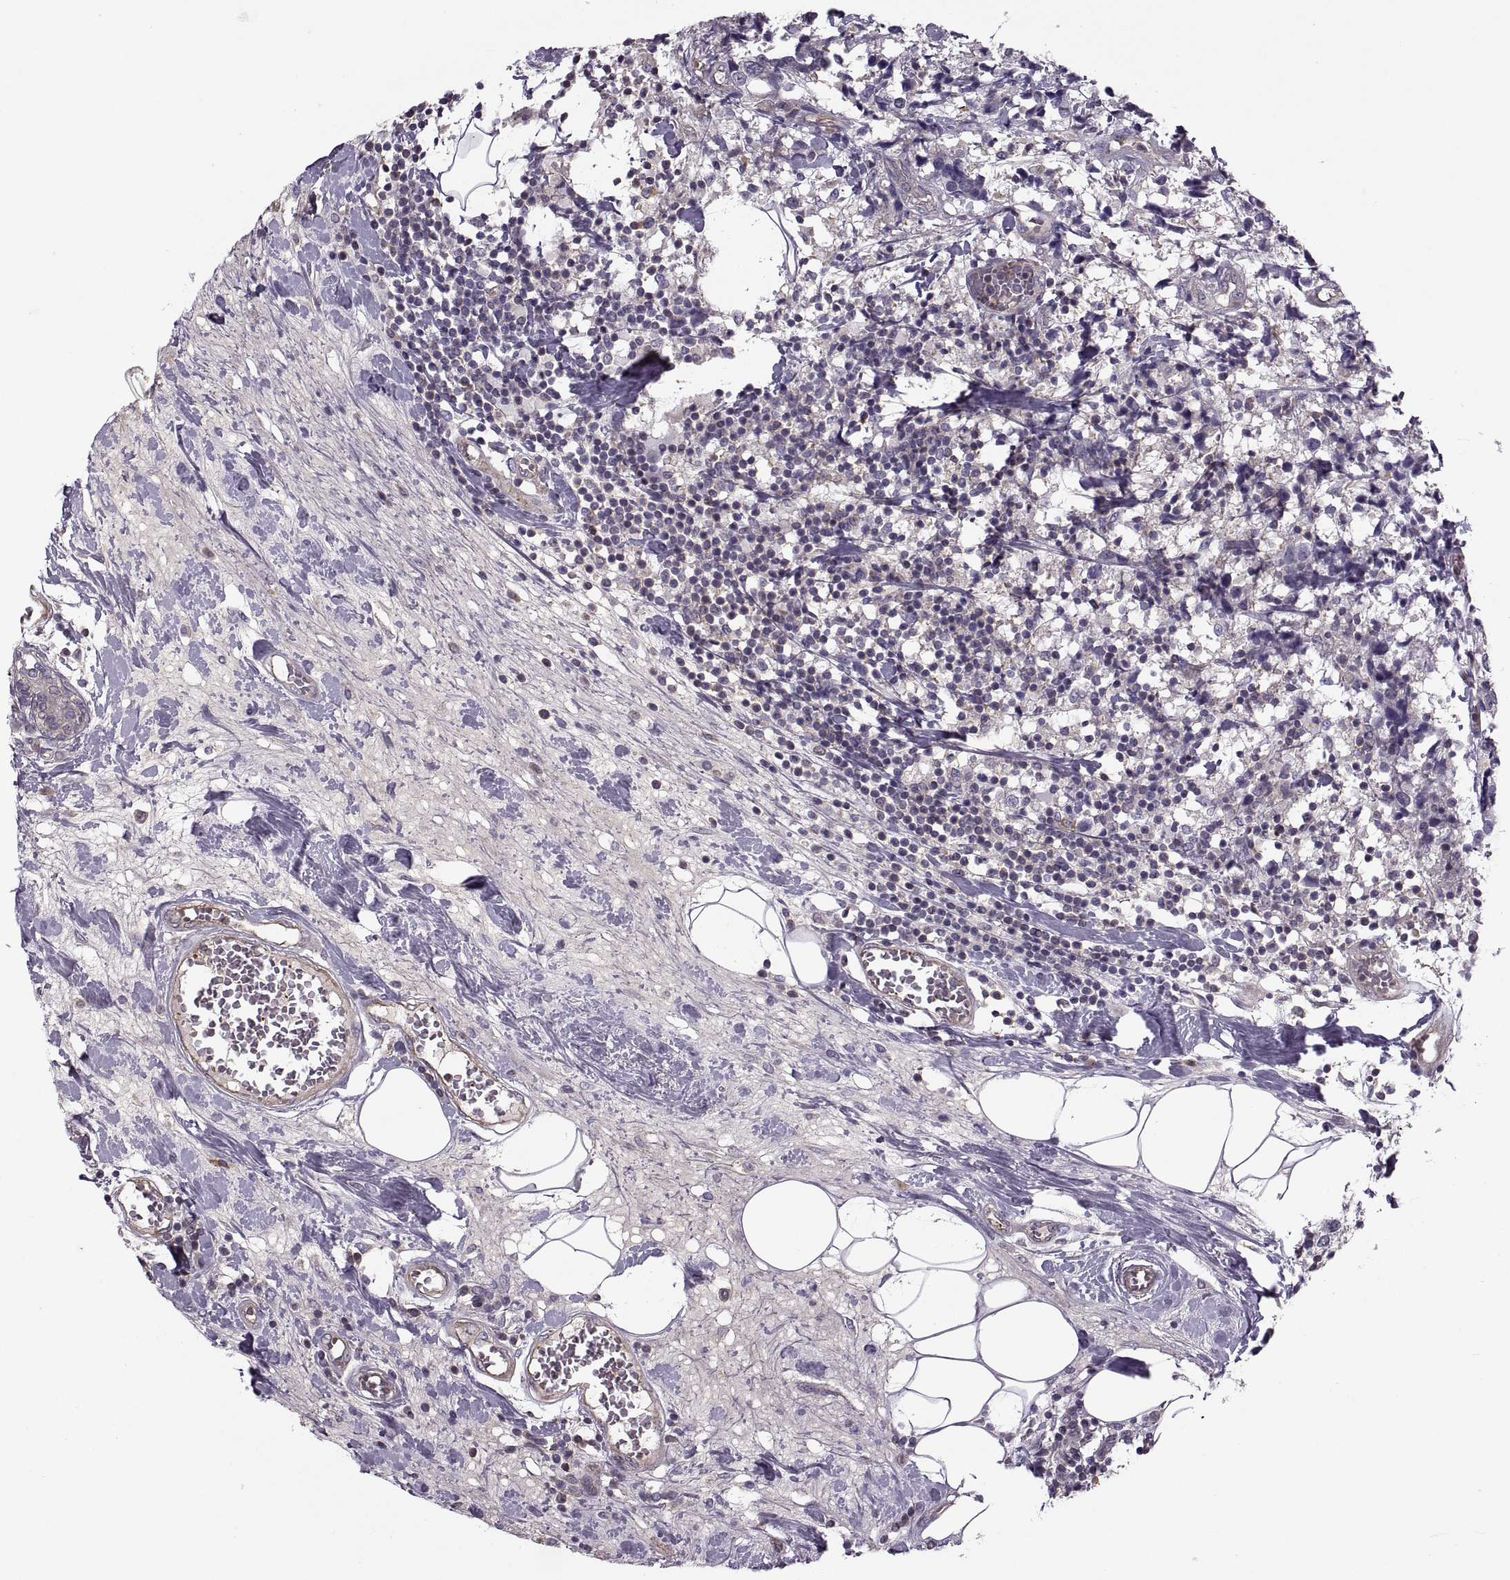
{"staining": {"intensity": "negative", "quantity": "none", "location": "none"}, "tissue": "breast cancer", "cell_type": "Tumor cells", "image_type": "cancer", "snomed": [{"axis": "morphology", "description": "Lobular carcinoma"}, {"axis": "topography", "description": "Breast"}], "caption": "The micrograph shows no staining of tumor cells in breast lobular carcinoma.", "gene": "SLC2A3", "patient": {"sex": "female", "age": 59}}